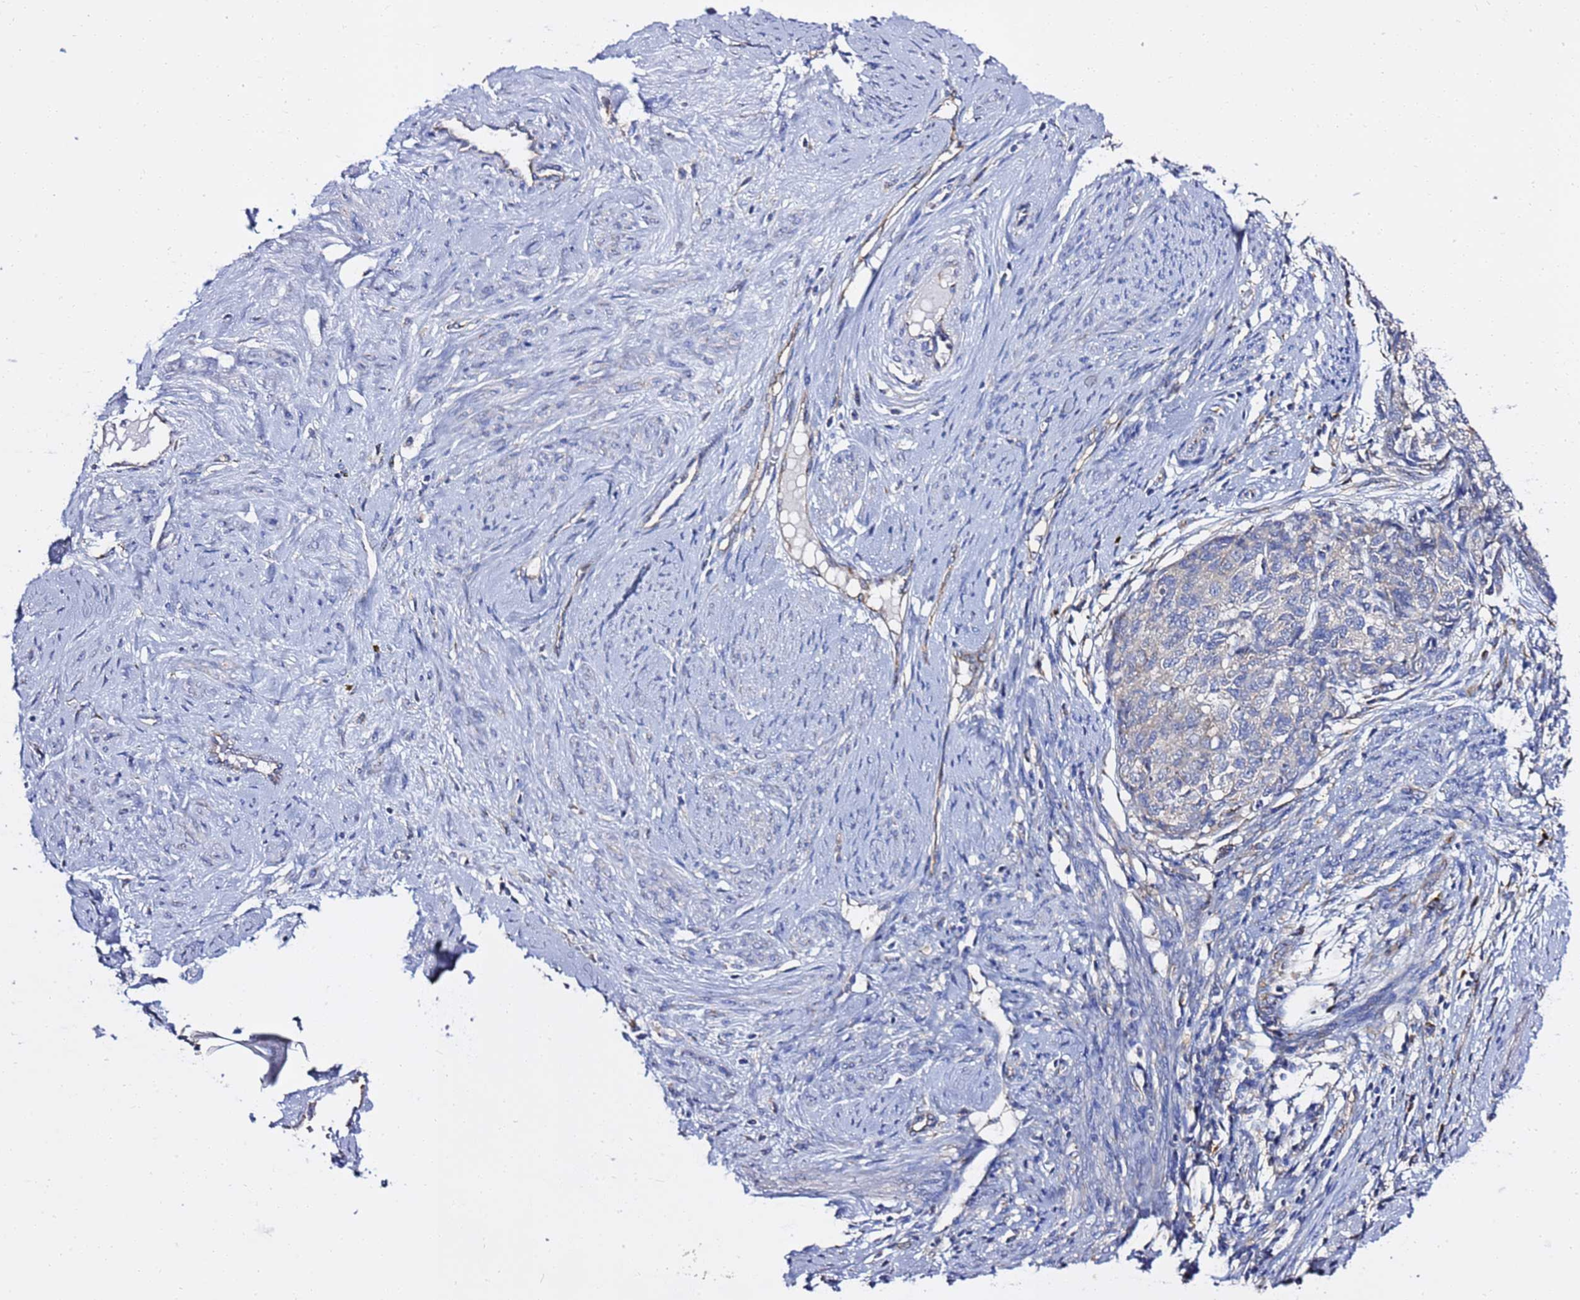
{"staining": {"intensity": "negative", "quantity": "none", "location": "none"}, "tissue": "cervical cancer", "cell_type": "Tumor cells", "image_type": "cancer", "snomed": [{"axis": "morphology", "description": "Squamous cell carcinoma, NOS"}, {"axis": "topography", "description": "Cervix"}], "caption": "Tumor cells show no significant staining in squamous cell carcinoma (cervical).", "gene": "ANAPC1", "patient": {"sex": "female", "age": 63}}